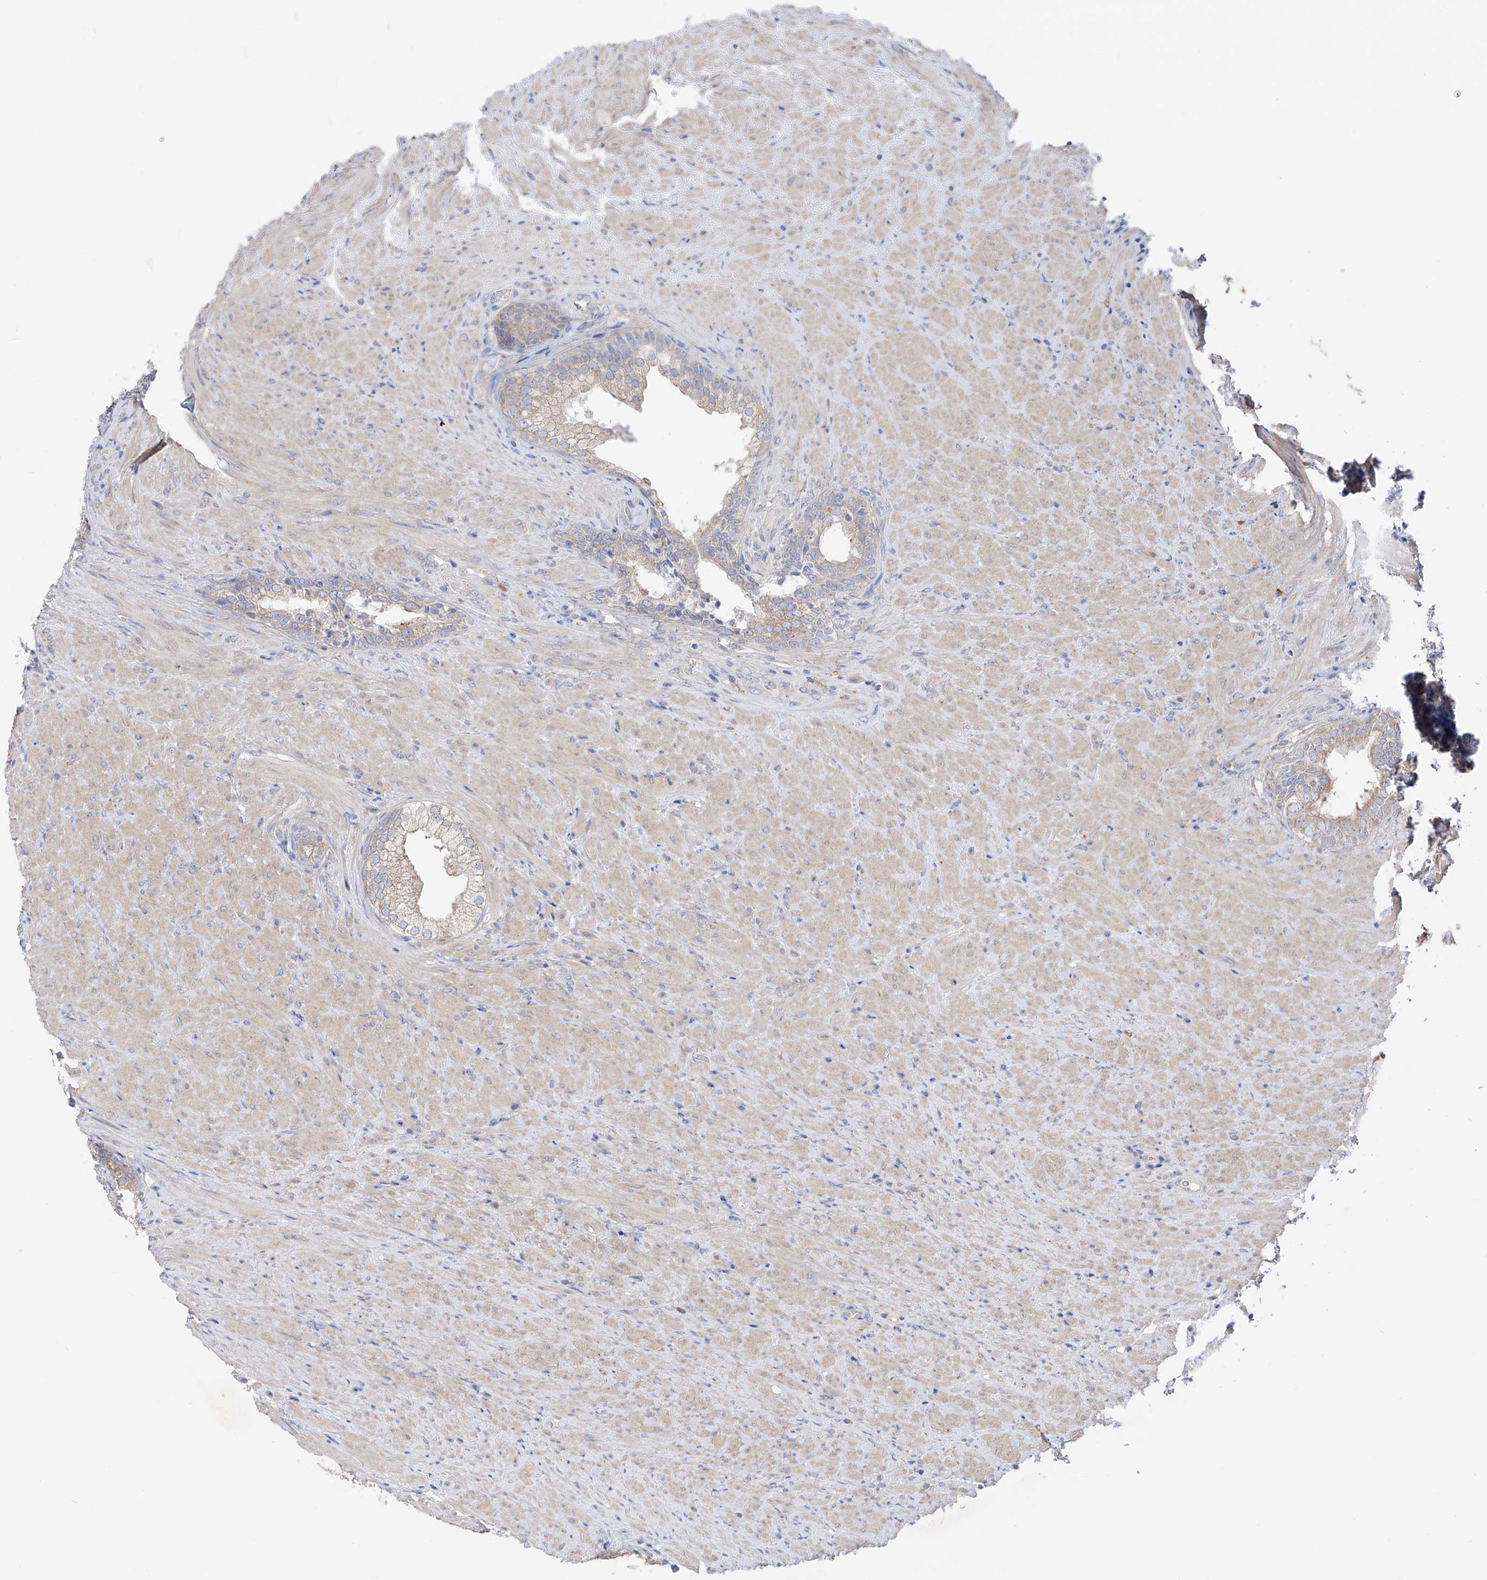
{"staining": {"intensity": "moderate", "quantity": "<25%", "location": "cytoplasmic/membranous"}, "tissue": "prostate", "cell_type": "Glandular cells", "image_type": "normal", "snomed": [{"axis": "morphology", "description": "Normal tissue, NOS"}, {"axis": "topography", "description": "Prostate"}], "caption": "Protein positivity by immunohistochemistry (IHC) displays moderate cytoplasmic/membranous expression in about <25% of glandular cells in normal prostate. (DAB (3,3'-diaminobenzidine) IHC with brightfield microscopy, high magnification).", "gene": "UFL1", "patient": {"sex": "male", "age": 76}}